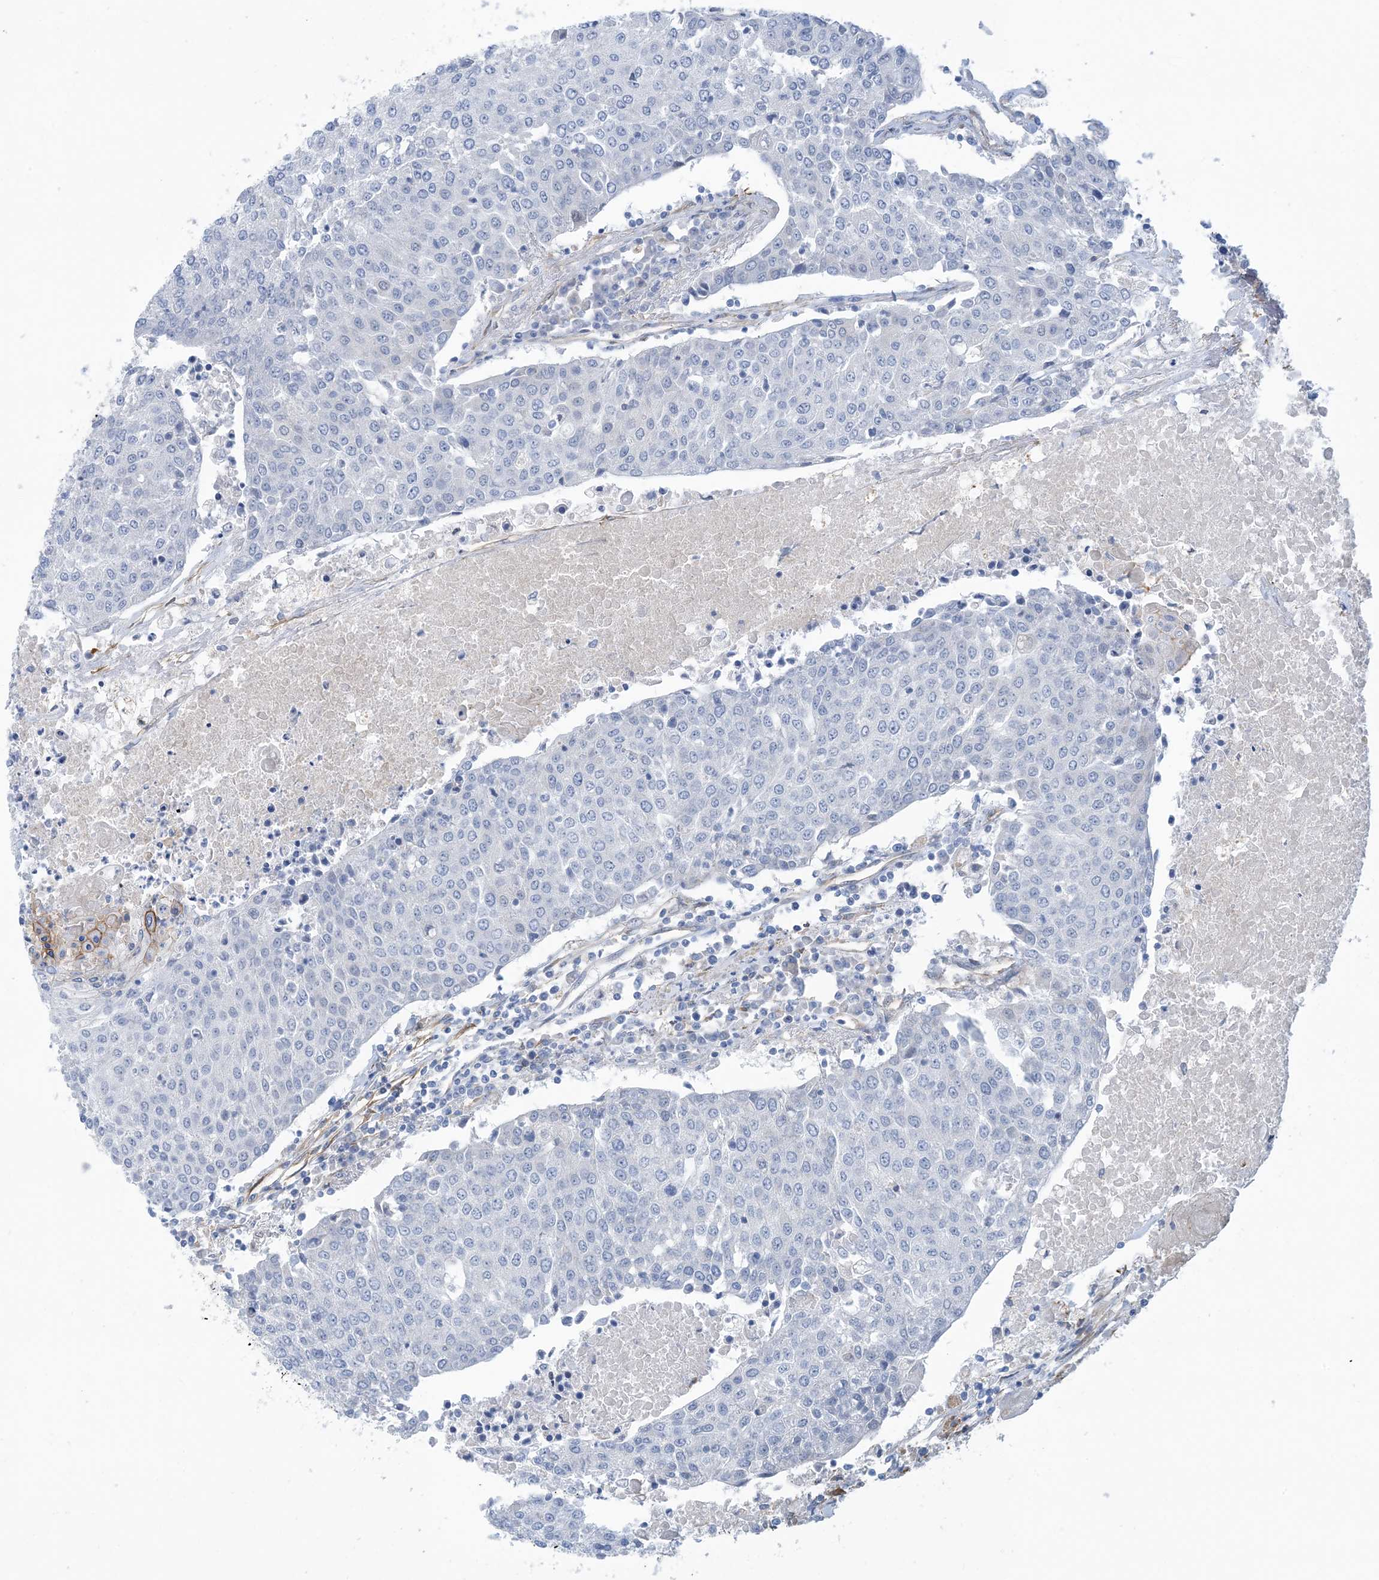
{"staining": {"intensity": "negative", "quantity": "none", "location": "none"}, "tissue": "urothelial cancer", "cell_type": "Tumor cells", "image_type": "cancer", "snomed": [{"axis": "morphology", "description": "Urothelial carcinoma, High grade"}, {"axis": "topography", "description": "Urinary bladder"}], "caption": "Urothelial carcinoma (high-grade) was stained to show a protein in brown. There is no significant staining in tumor cells. (Brightfield microscopy of DAB immunohistochemistry at high magnification).", "gene": "EIF2A", "patient": {"sex": "female", "age": 85}}